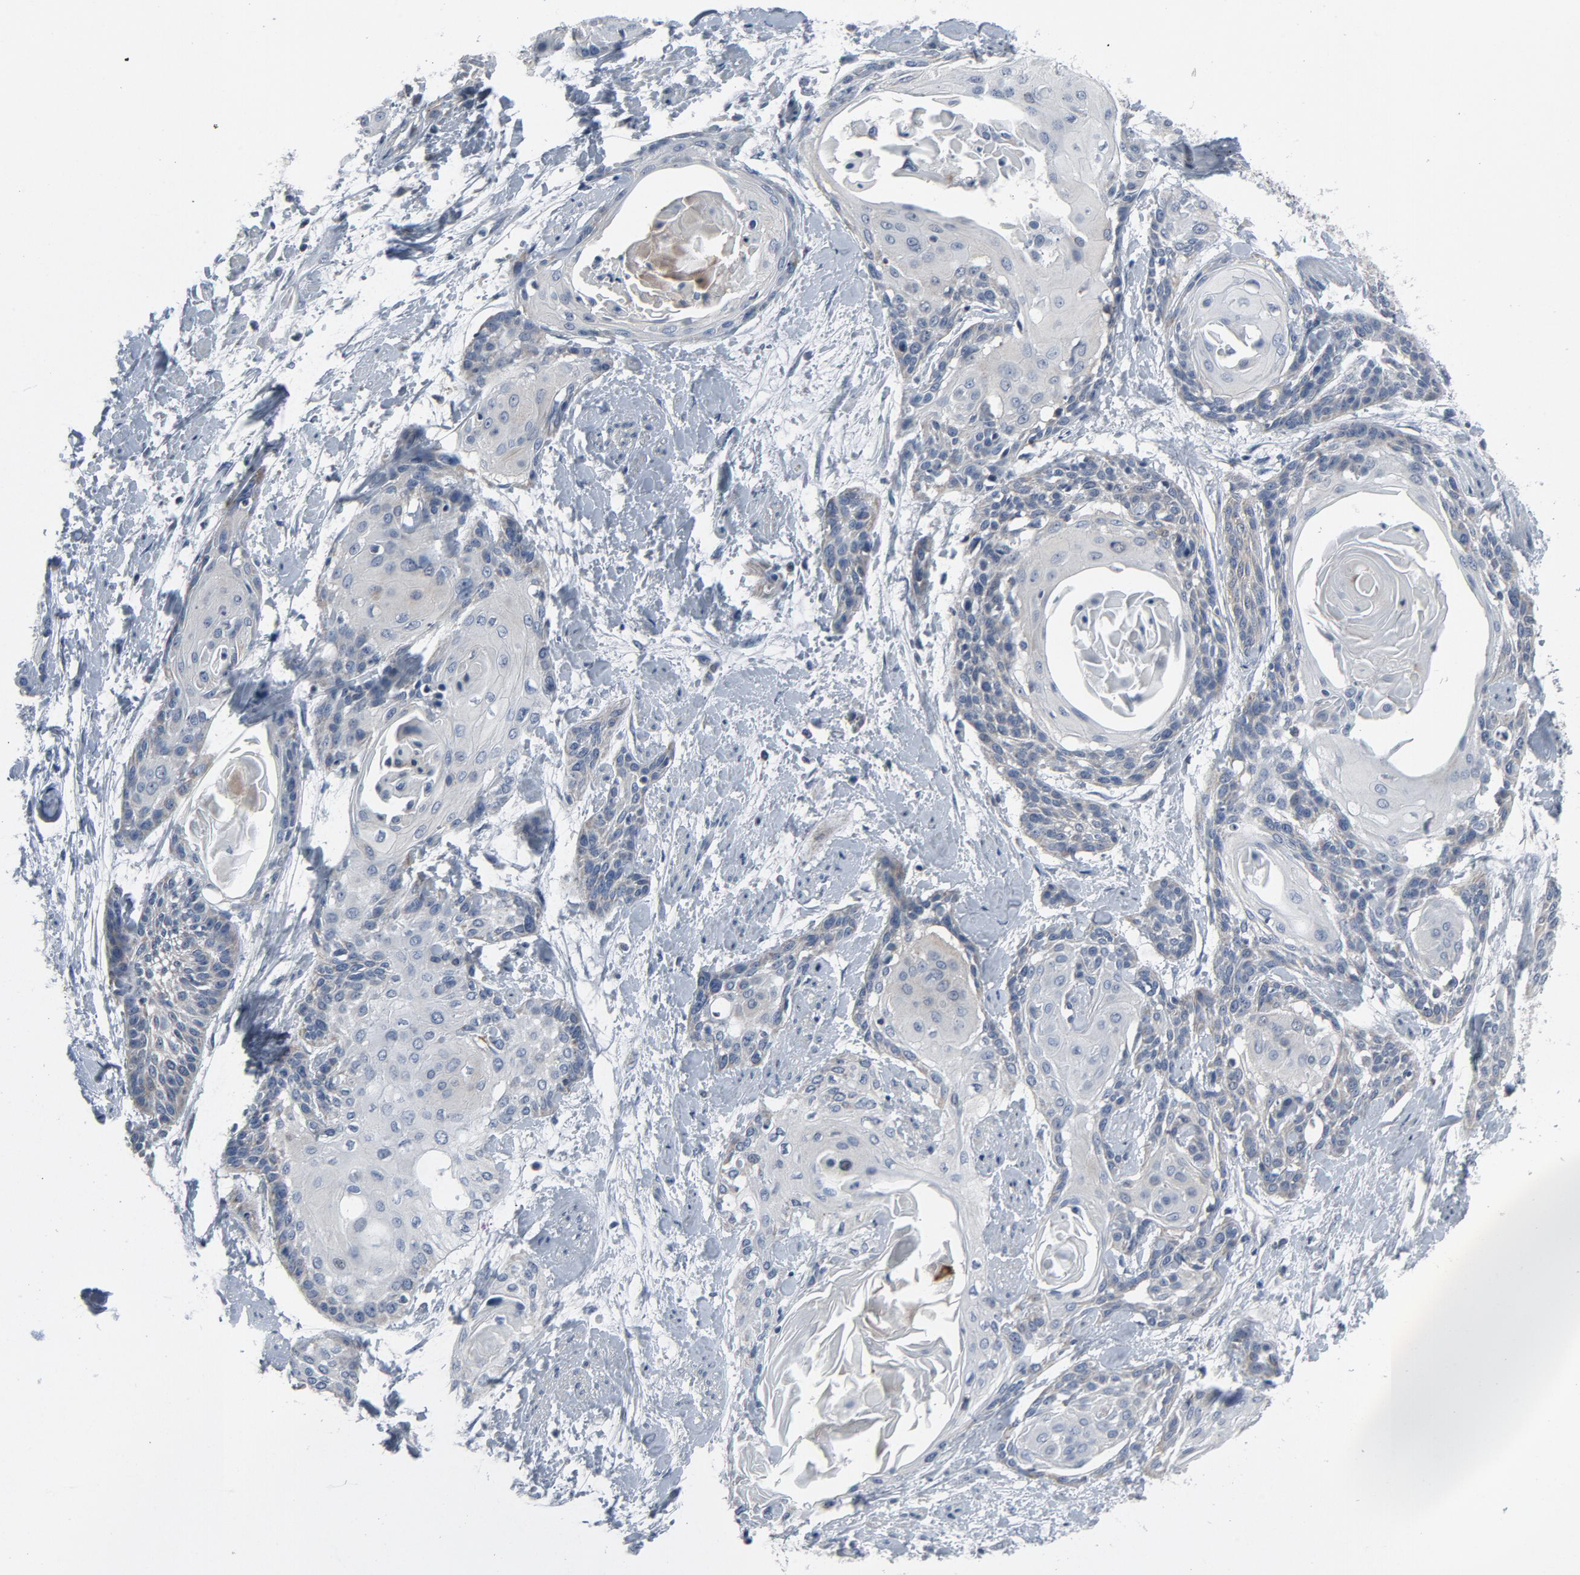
{"staining": {"intensity": "negative", "quantity": "none", "location": "none"}, "tissue": "cervical cancer", "cell_type": "Tumor cells", "image_type": "cancer", "snomed": [{"axis": "morphology", "description": "Squamous cell carcinoma, NOS"}, {"axis": "topography", "description": "Cervix"}], "caption": "Immunohistochemical staining of human cervical cancer shows no significant positivity in tumor cells. (Brightfield microscopy of DAB (3,3'-diaminobenzidine) IHC at high magnification).", "gene": "GPX2", "patient": {"sex": "female", "age": 57}}